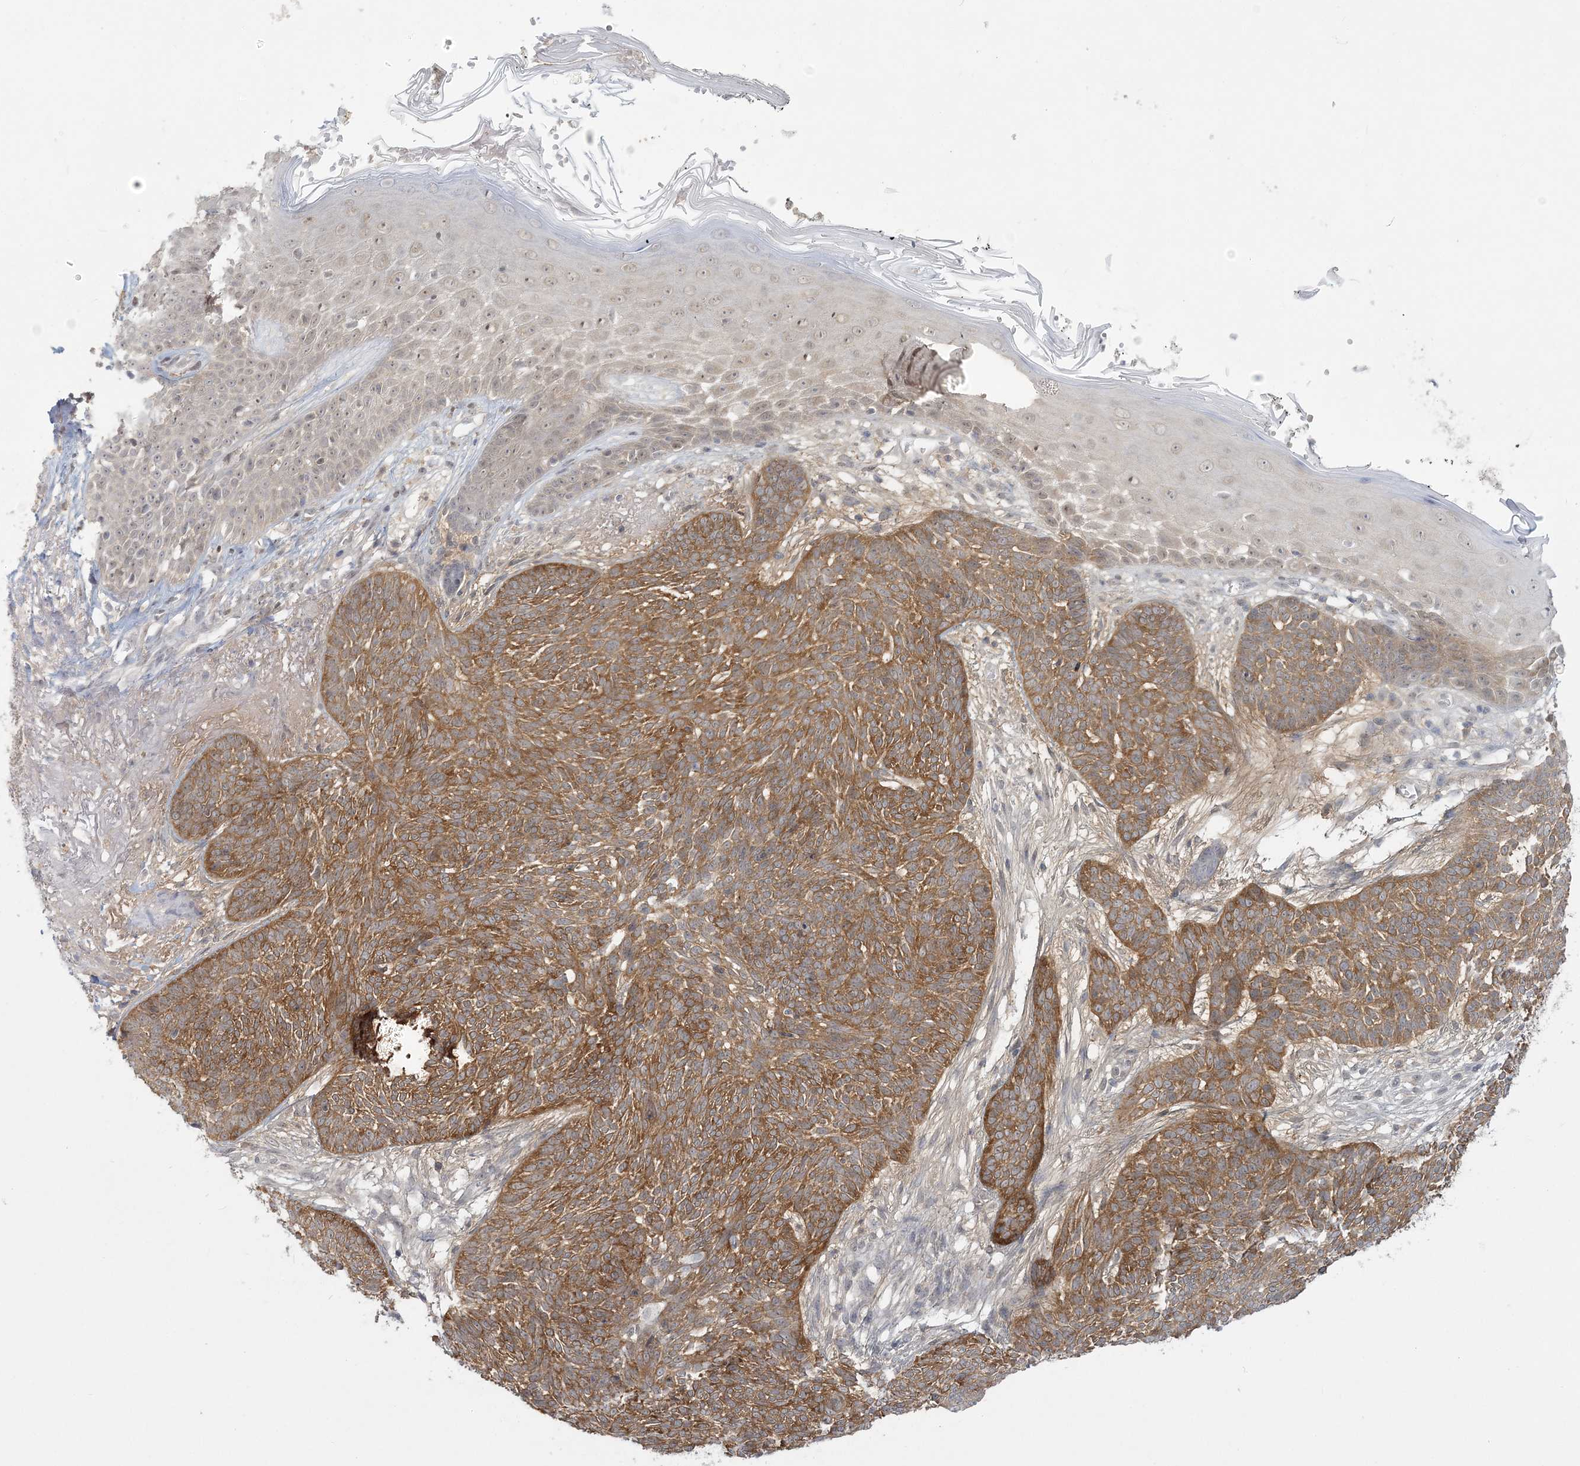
{"staining": {"intensity": "moderate", "quantity": ">75%", "location": "cytoplasmic/membranous"}, "tissue": "skin cancer", "cell_type": "Tumor cells", "image_type": "cancer", "snomed": [{"axis": "morphology", "description": "Normal tissue, NOS"}, {"axis": "morphology", "description": "Basal cell carcinoma"}, {"axis": "topography", "description": "Skin"}], "caption": "Skin cancer tissue reveals moderate cytoplasmic/membranous positivity in approximately >75% of tumor cells, visualized by immunohistochemistry. The protein is shown in brown color, while the nuclei are stained blue.", "gene": "ANKS1A", "patient": {"sex": "male", "age": 64}}